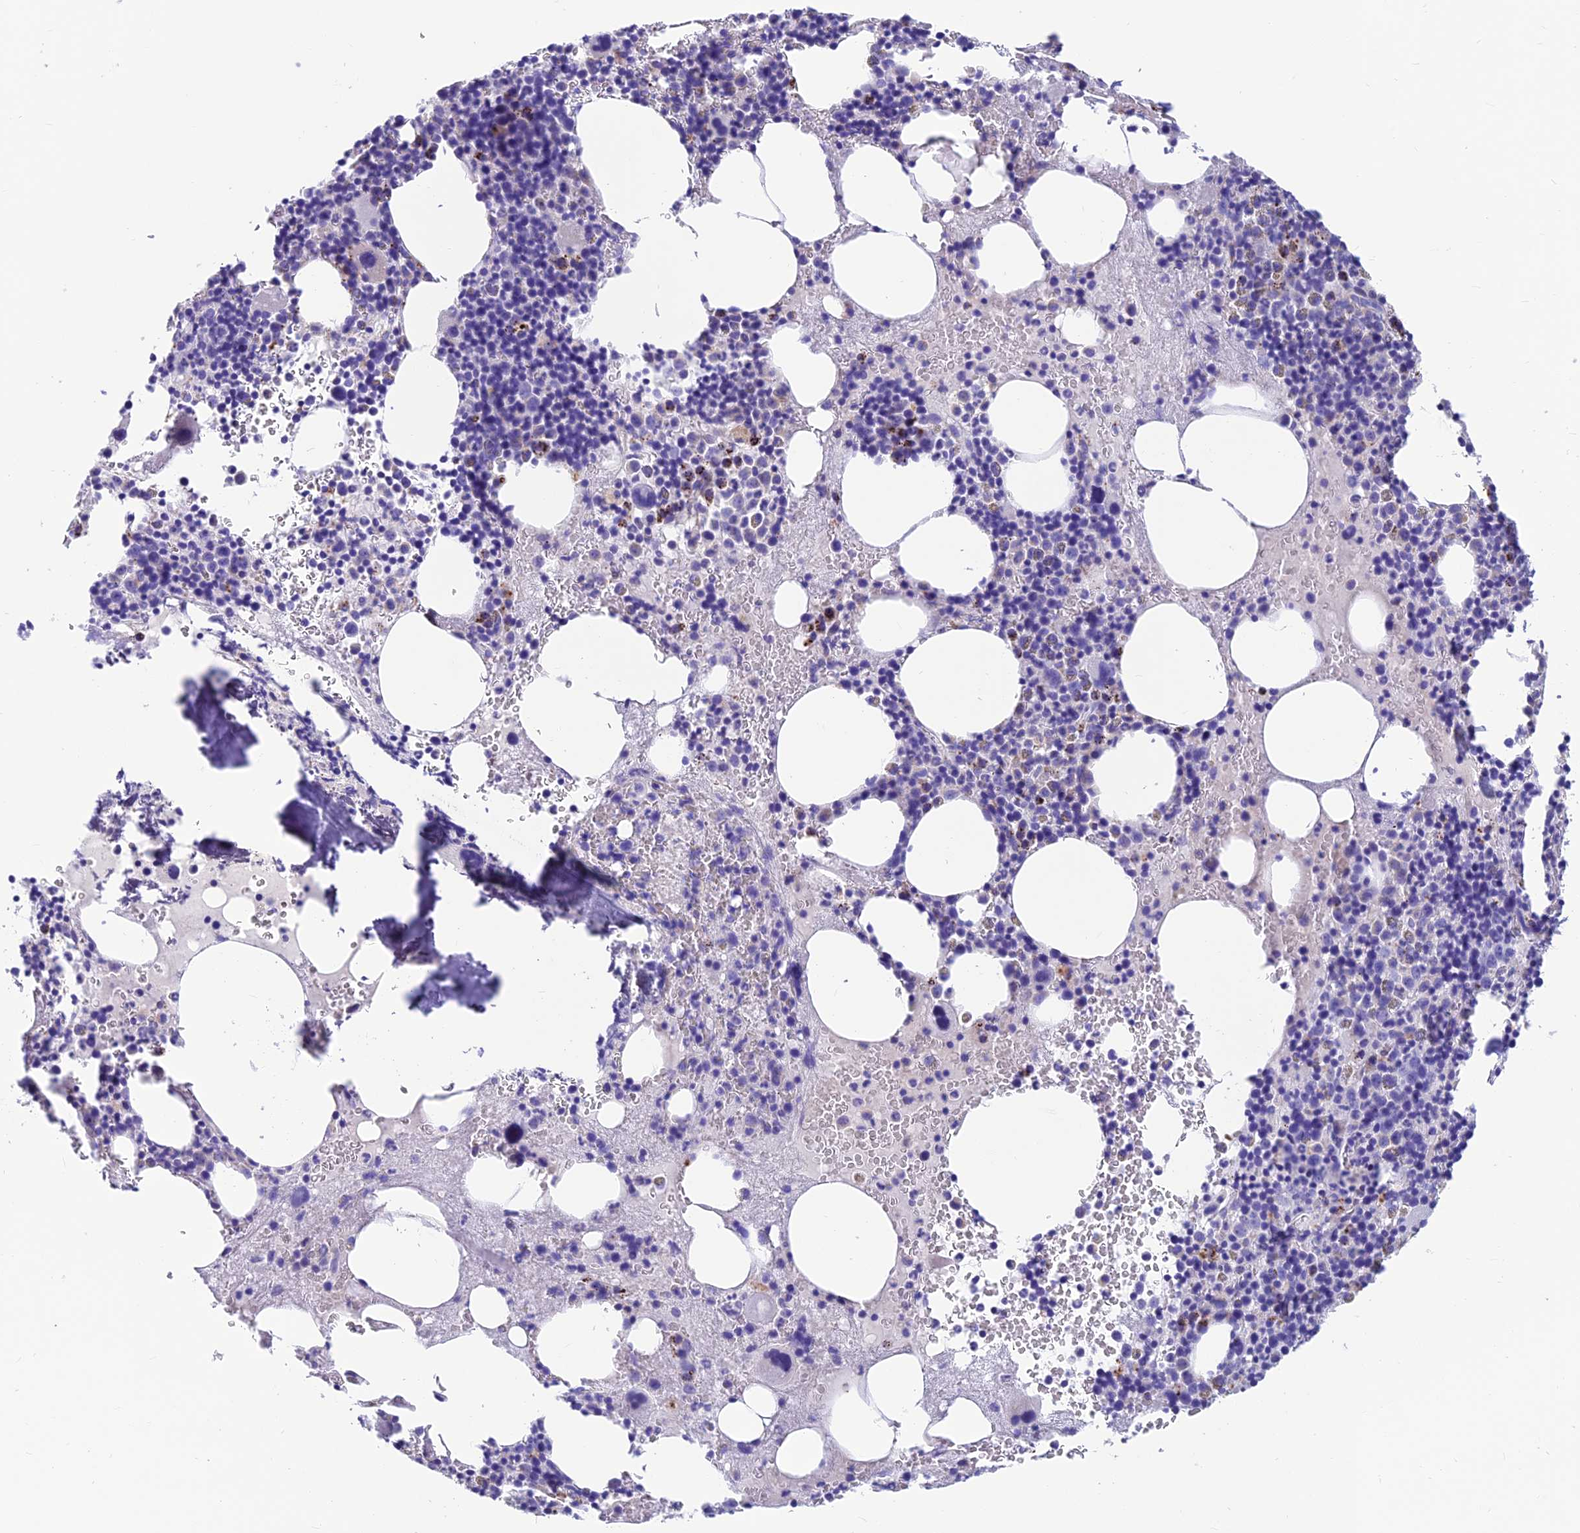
{"staining": {"intensity": "negative", "quantity": "none", "location": "none"}, "tissue": "bone marrow", "cell_type": "Hematopoietic cells", "image_type": "normal", "snomed": [{"axis": "morphology", "description": "Normal tissue, NOS"}, {"axis": "topography", "description": "Bone marrow"}], "caption": "The image demonstrates no staining of hematopoietic cells in unremarkable bone marrow.", "gene": "GNG11", "patient": {"sex": "male", "age": 75}}